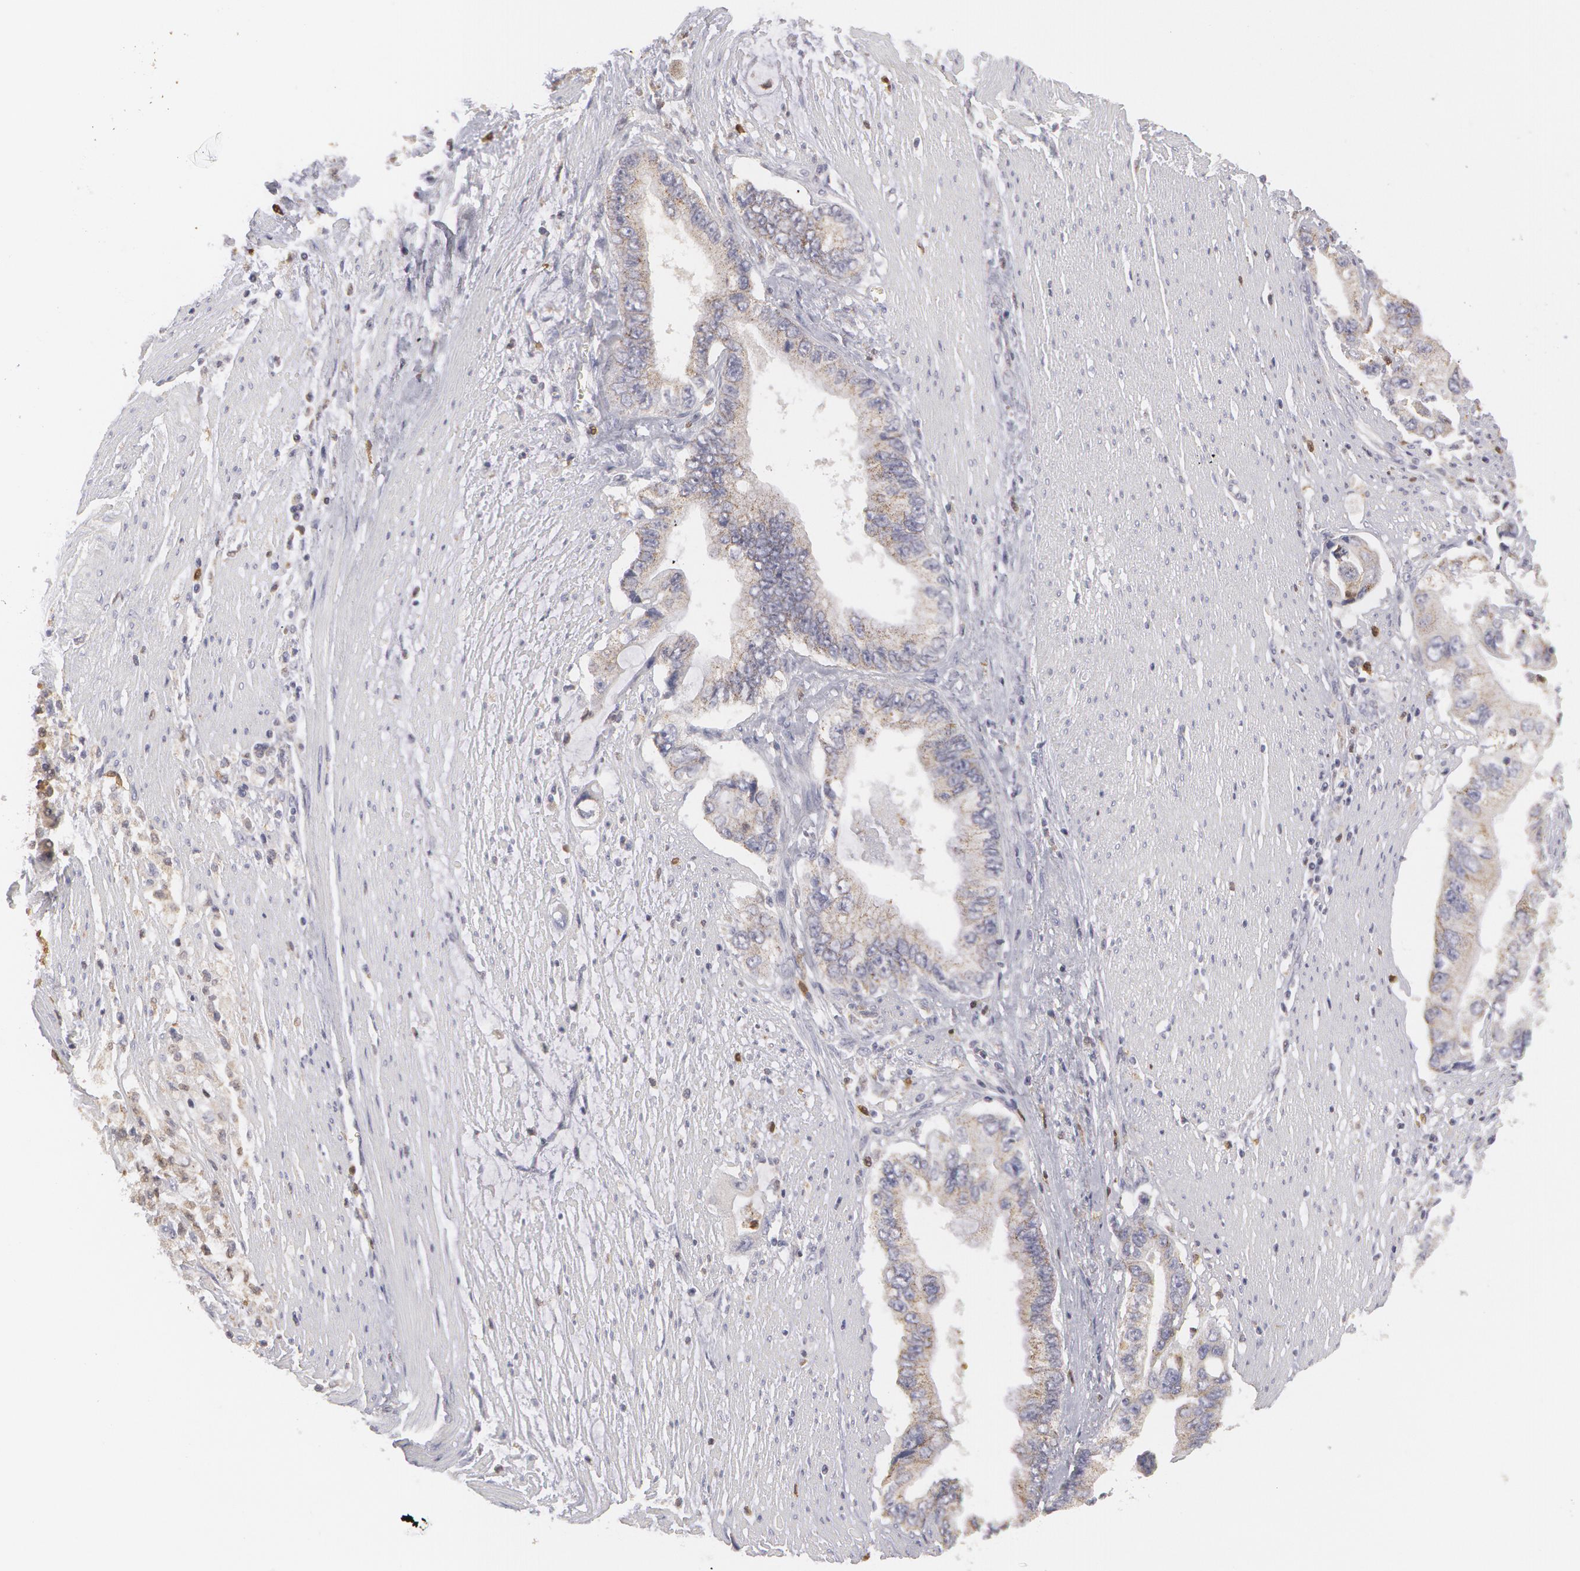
{"staining": {"intensity": "weak", "quantity": ">75%", "location": "cytoplasmic/membranous"}, "tissue": "pancreatic cancer", "cell_type": "Tumor cells", "image_type": "cancer", "snomed": [{"axis": "morphology", "description": "Adenocarcinoma, NOS"}, {"axis": "topography", "description": "Pancreas"}, {"axis": "topography", "description": "Stomach, upper"}], "caption": "Tumor cells exhibit low levels of weak cytoplasmic/membranous expression in about >75% of cells in pancreatic cancer (adenocarcinoma).", "gene": "CAT", "patient": {"sex": "male", "age": 77}}